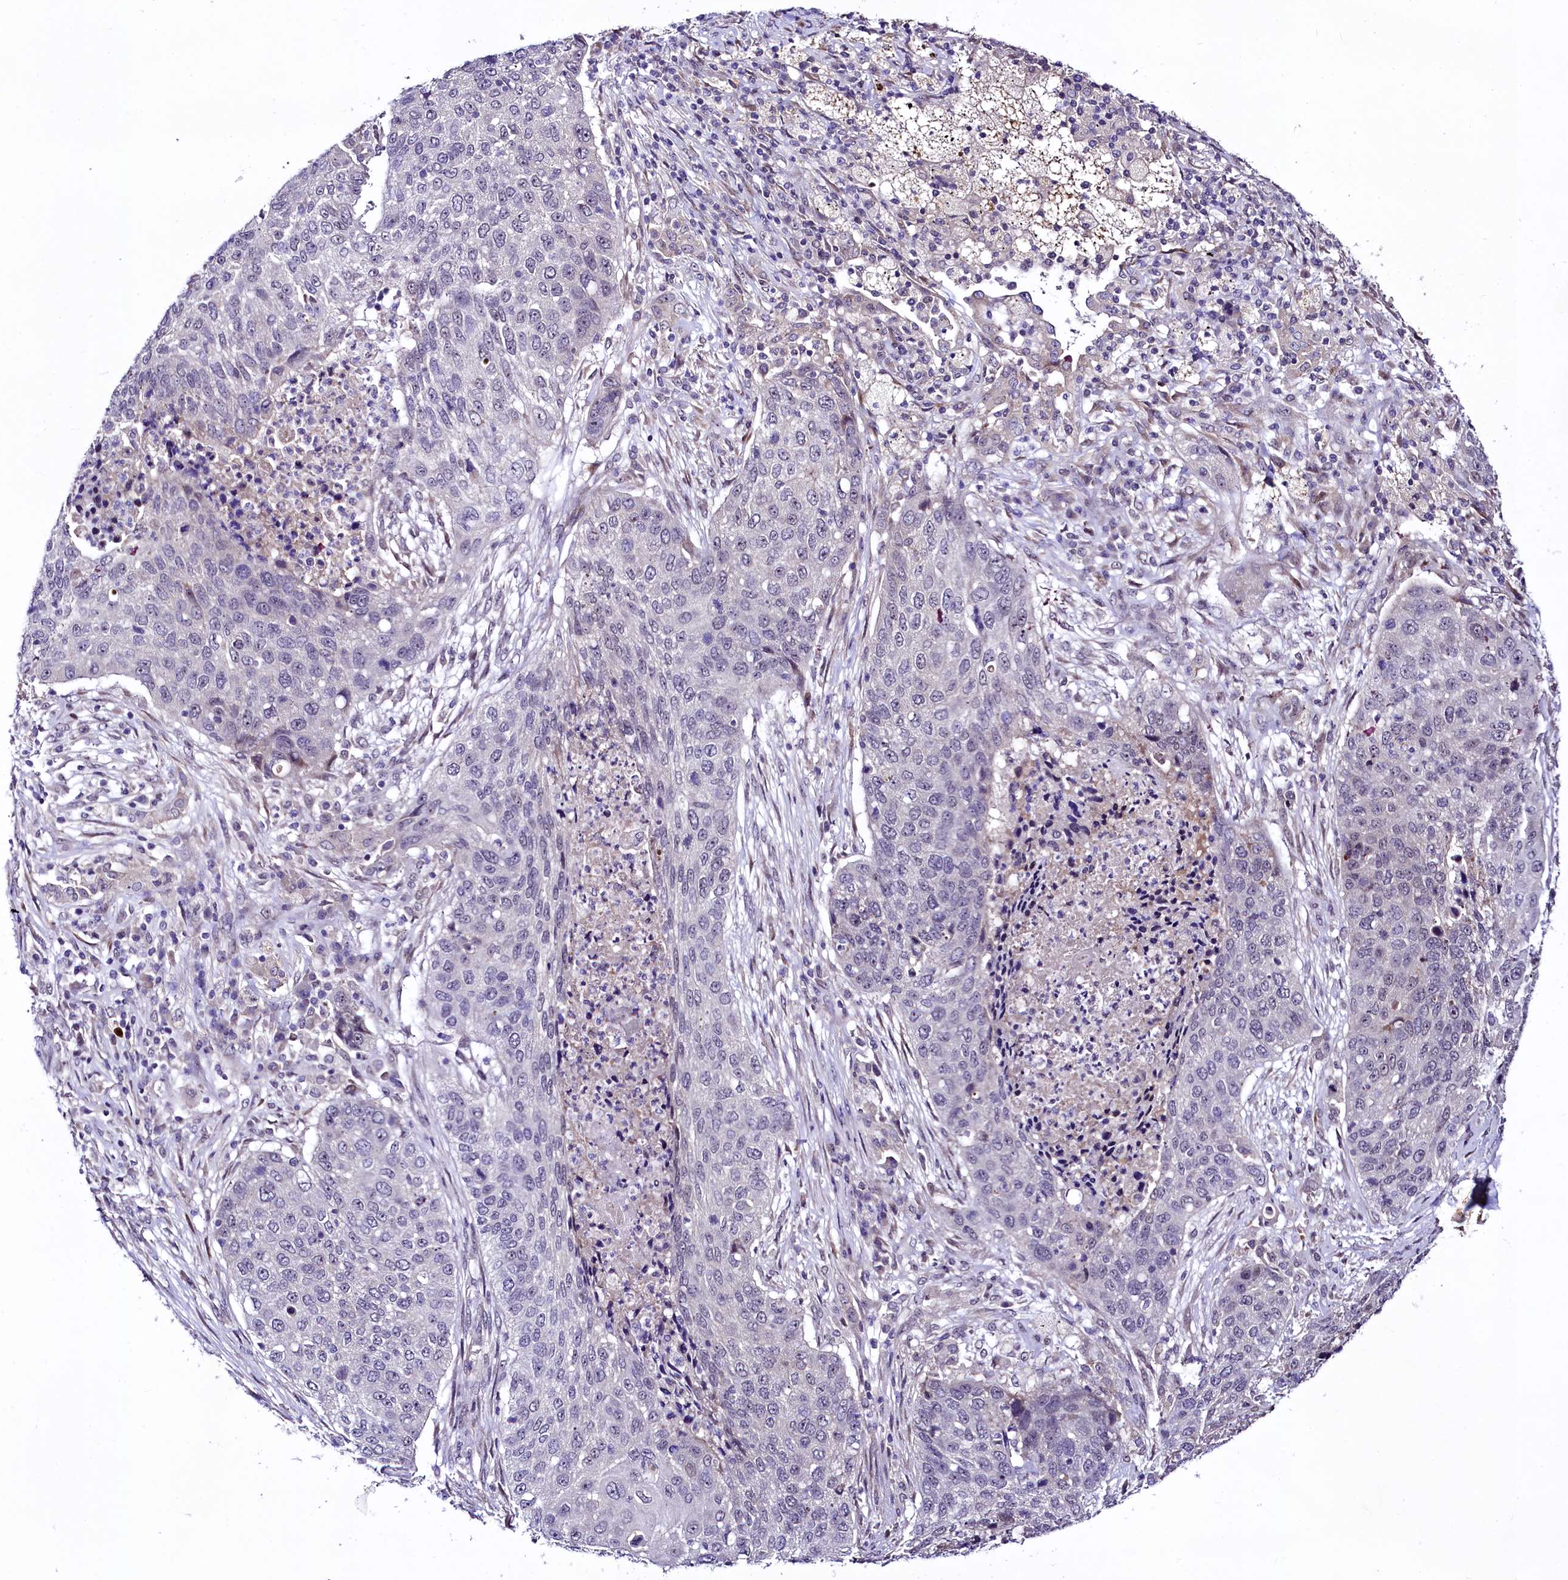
{"staining": {"intensity": "negative", "quantity": "none", "location": "none"}, "tissue": "lung cancer", "cell_type": "Tumor cells", "image_type": "cancer", "snomed": [{"axis": "morphology", "description": "Squamous cell carcinoma, NOS"}, {"axis": "topography", "description": "Lung"}], "caption": "This is a histopathology image of immunohistochemistry staining of squamous cell carcinoma (lung), which shows no expression in tumor cells.", "gene": "LEUTX", "patient": {"sex": "female", "age": 63}}